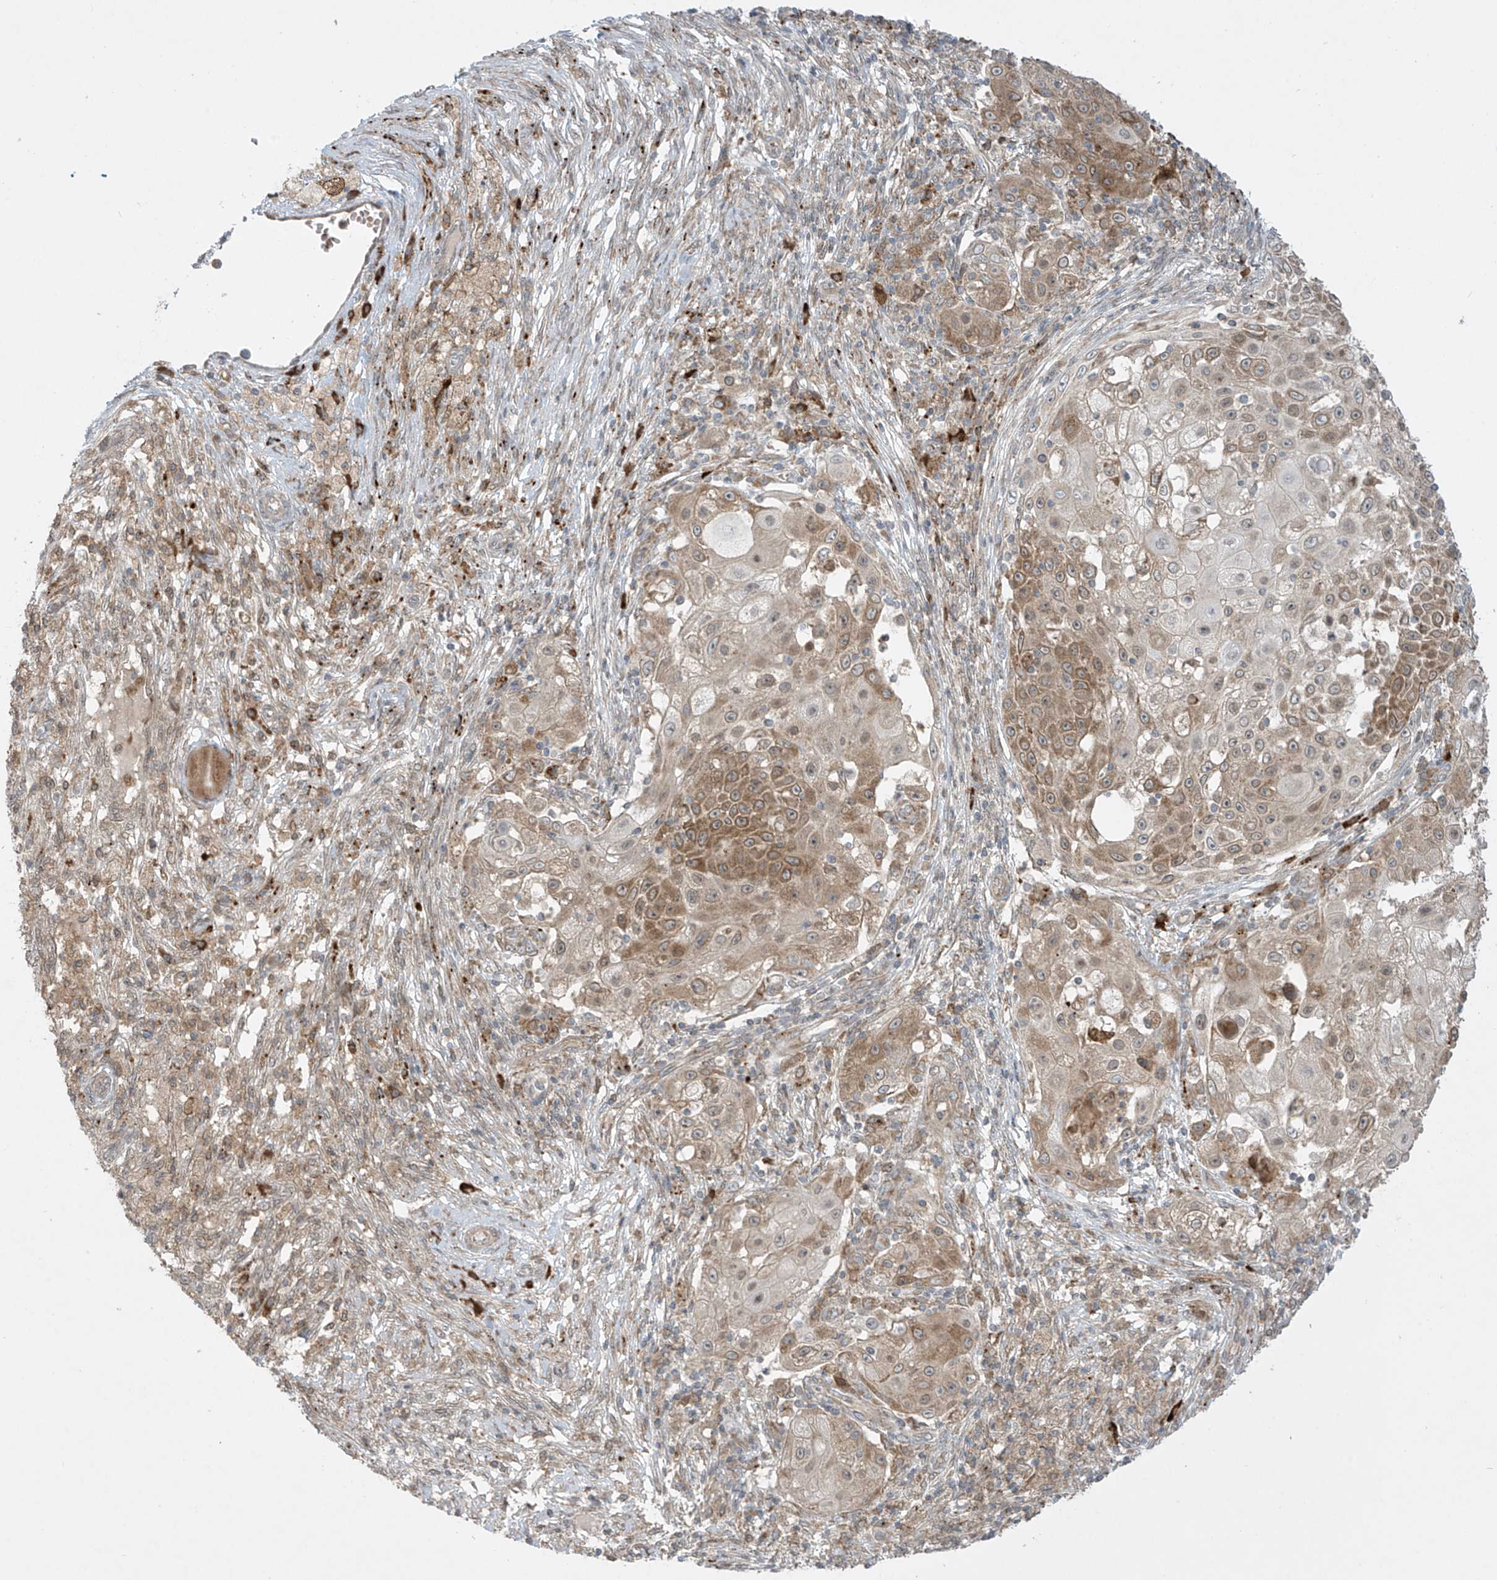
{"staining": {"intensity": "moderate", "quantity": ">75%", "location": "cytoplasmic/membranous"}, "tissue": "ovarian cancer", "cell_type": "Tumor cells", "image_type": "cancer", "snomed": [{"axis": "morphology", "description": "Carcinoma, endometroid"}, {"axis": "topography", "description": "Ovary"}], "caption": "A brown stain shows moderate cytoplasmic/membranous expression of a protein in human ovarian cancer (endometroid carcinoma) tumor cells.", "gene": "PPAT", "patient": {"sex": "female", "age": 42}}